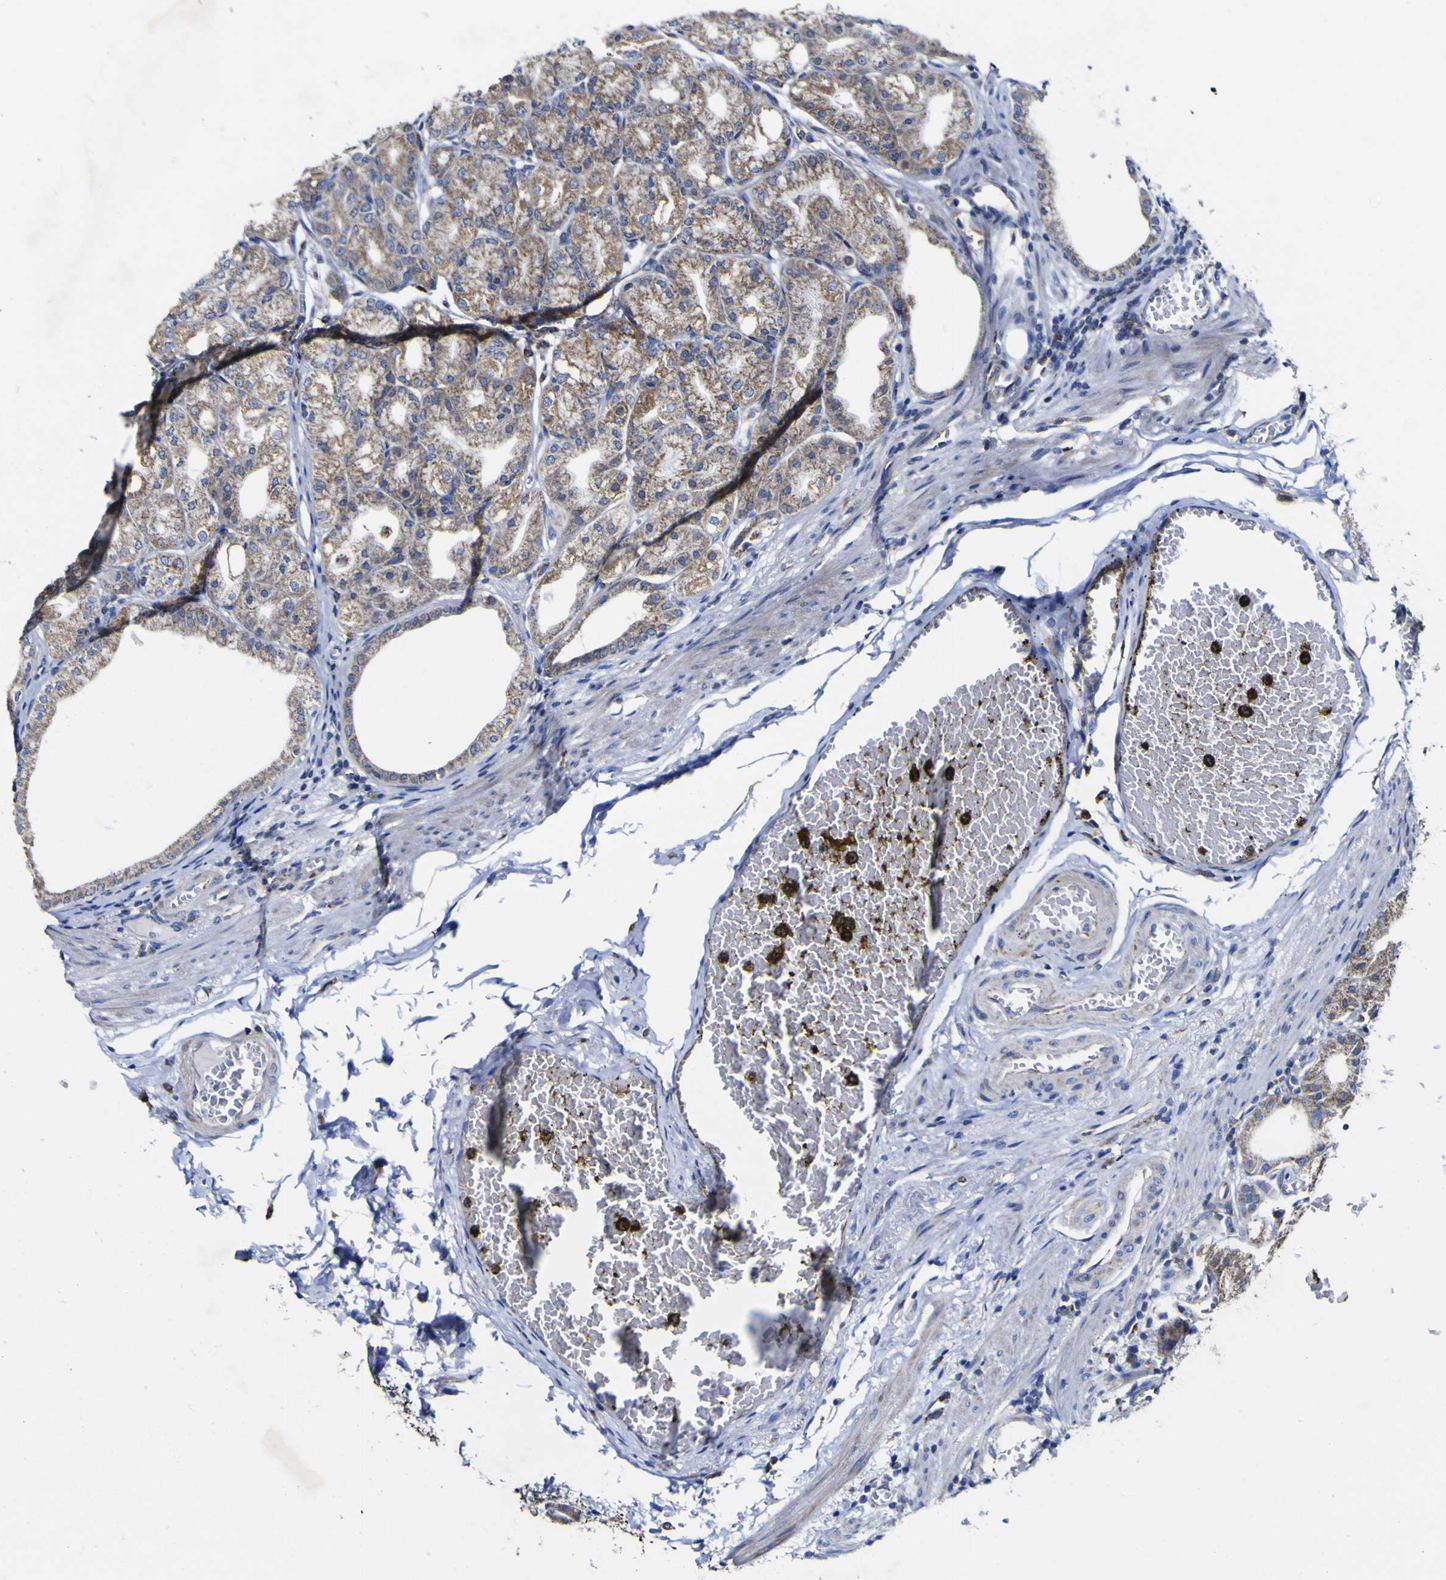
{"staining": {"intensity": "moderate", "quantity": ">75%", "location": "cytoplasmic/membranous"}, "tissue": "stomach", "cell_type": "Glandular cells", "image_type": "normal", "snomed": [{"axis": "morphology", "description": "Normal tissue, NOS"}, {"axis": "topography", "description": "Stomach, lower"}], "caption": "Immunohistochemical staining of unremarkable human stomach exhibits medium levels of moderate cytoplasmic/membranous staining in about >75% of glandular cells.", "gene": "CCDC90B", "patient": {"sex": "male", "age": 71}}